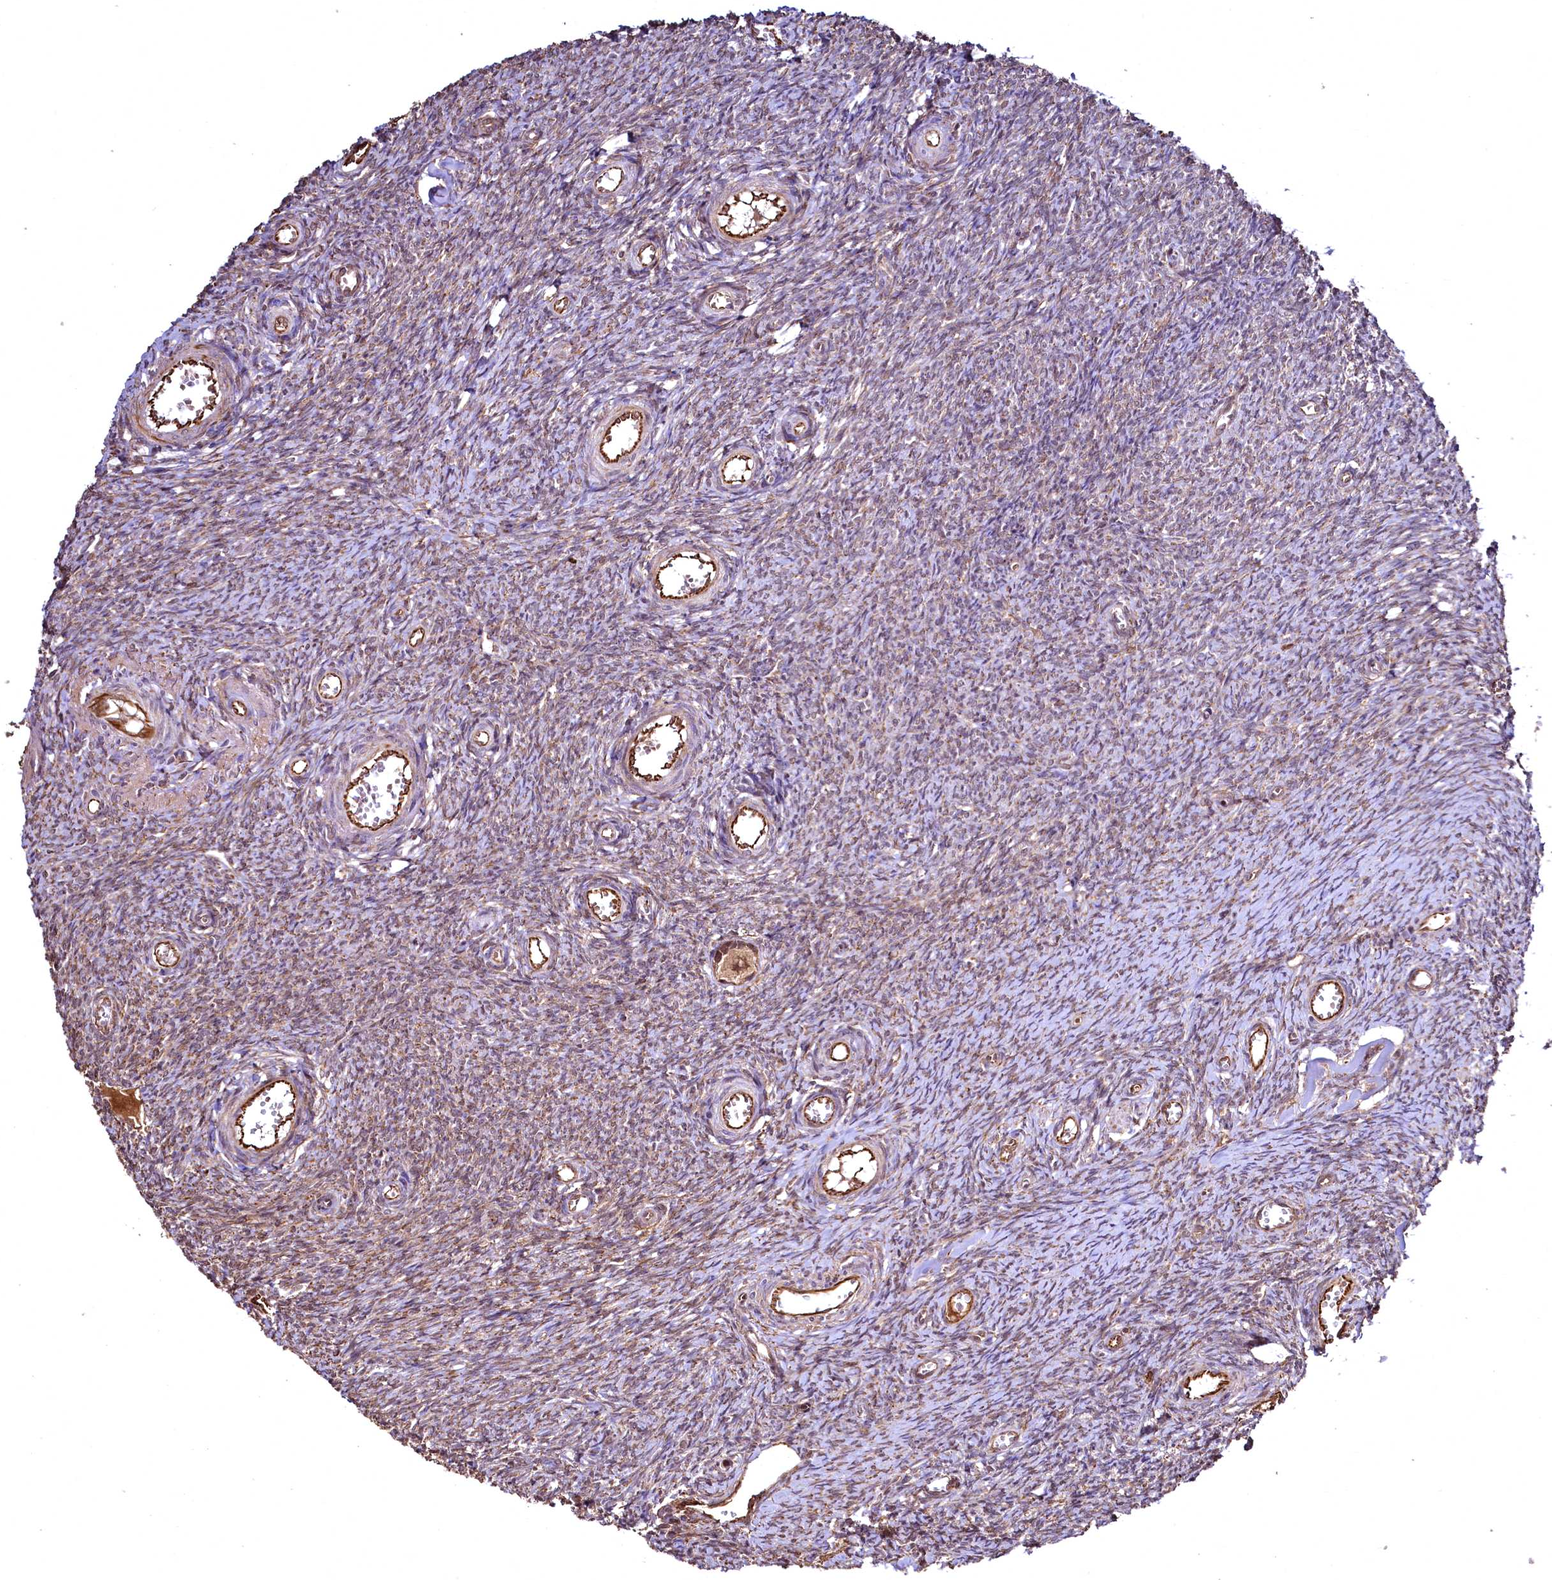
{"staining": {"intensity": "weak", "quantity": ">75%", "location": "cytoplasmic/membranous"}, "tissue": "ovary", "cell_type": "Follicle cells", "image_type": "normal", "snomed": [{"axis": "morphology", "description": "Normal tissue, NOS"}, {"axis": "topography", "description": "Ovary"}], "caption": "Protein expression analysis of normal ovary demonstrates weak cytoplasmic/membranous positivity in approximately >75% of follicle cells. (Stains: DAB in brown, nuclei in blue, Microscopy: brightfield microscopy at high magnification).", "gene": "TBCEL", "patient": {"sex": "female", "age": 44}}